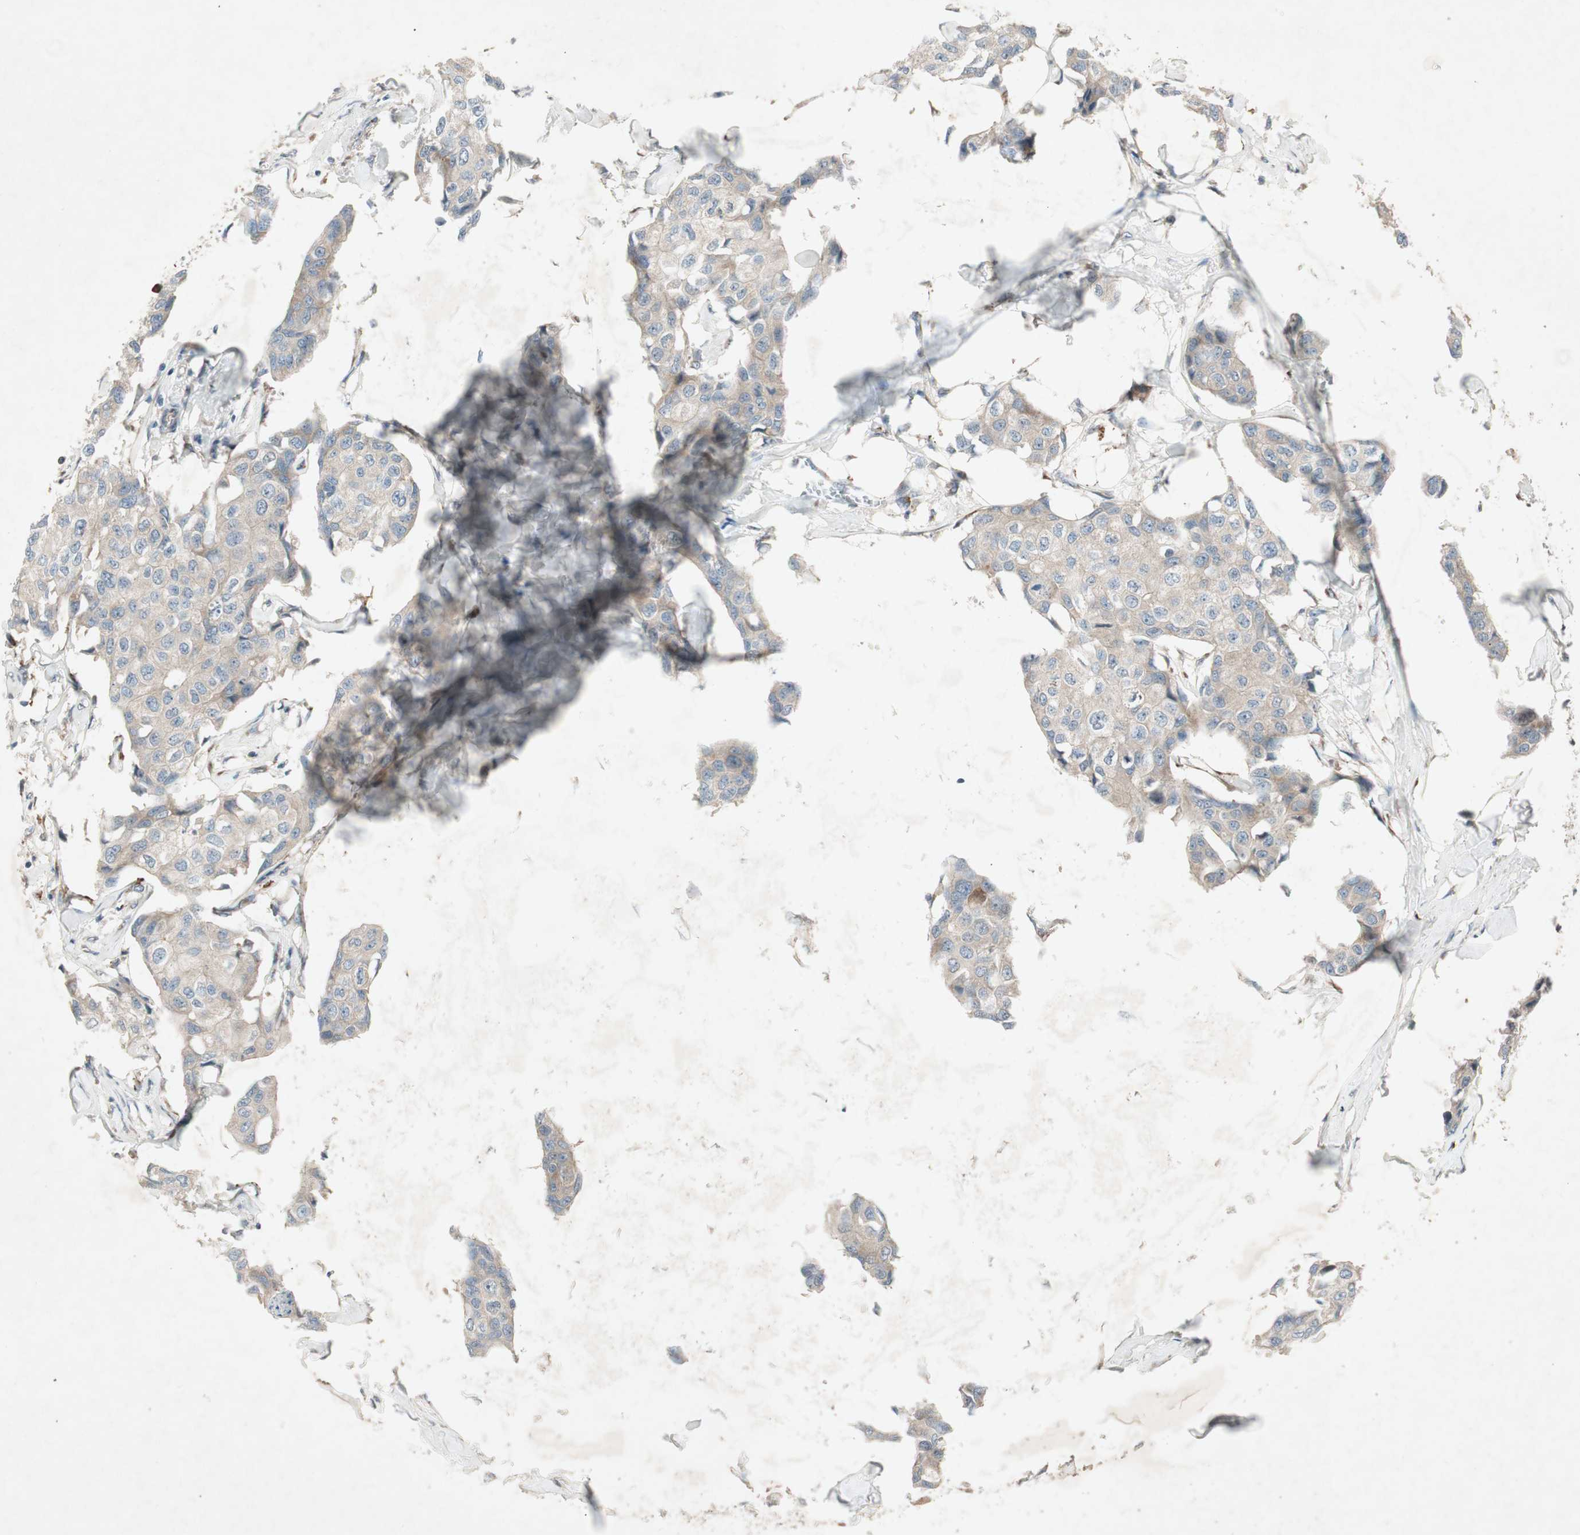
{"staining": {"intensity": "weak", "quantity": ">75%", "location": "cytoplasmic/membranous"}, "tissue": "breast cancer", "cell_type": "Tumor cells", "image_type": "cancer", "snomed": [{"axis": "morphology", "description": "Duct carcinoma"}, {"axis": "topography", "description": "Breast"}], "caption": "Immunohistochemistry (IHC) photomicrograph of neoplastic tissue: human breast infiltrating ductal carcinoma stained using immunohistochemistry demonstrates low levels of weak protein expression localized specifically in the cytoplasmic/membranous of tumor cells, appearing as a cytoplasmic/membranous brown color.", "gene": "APOO", "patient": {"sex": "female", "age": 80}}